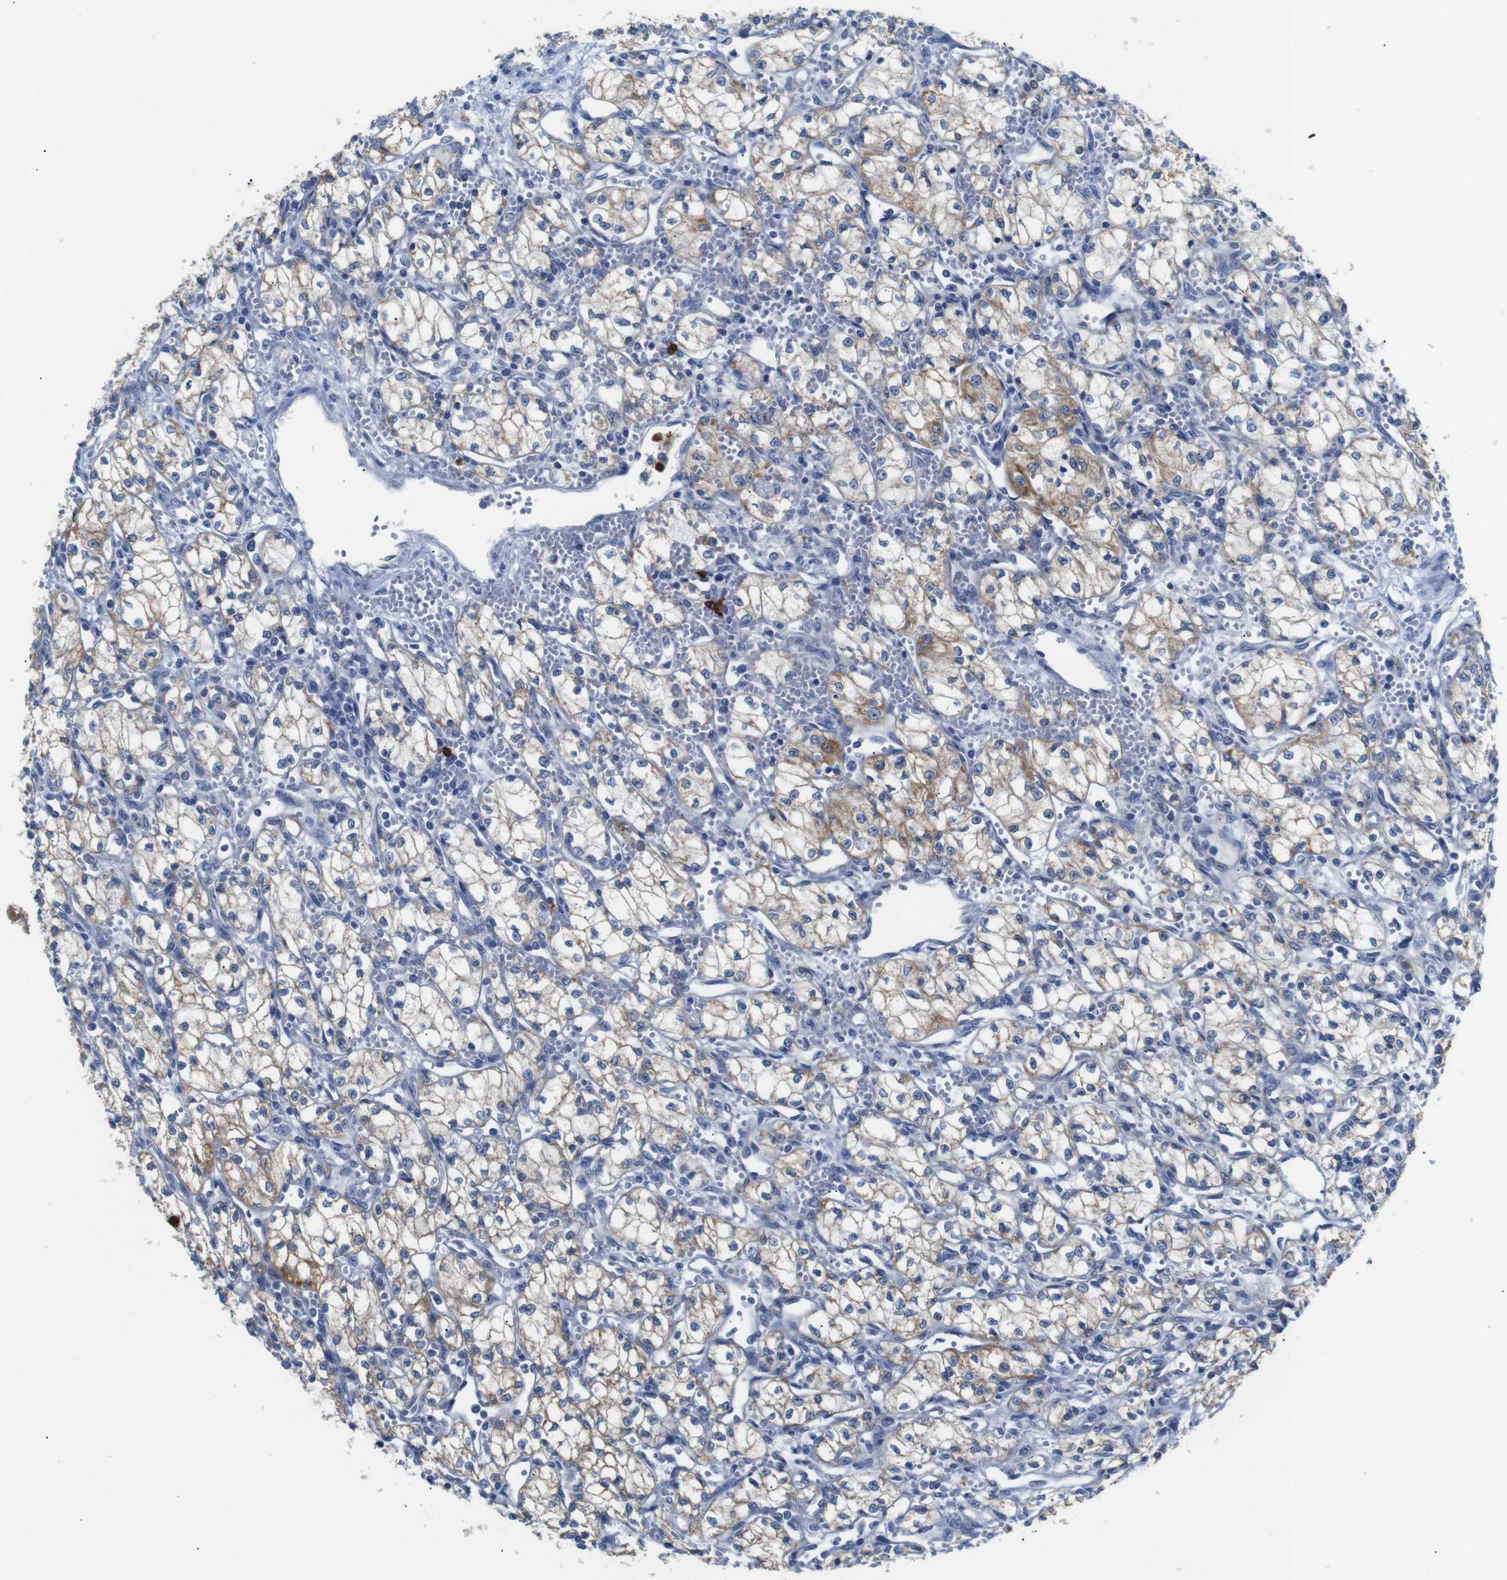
{"staining": {"intensity": "moderate", "quantity": "25%-75%", "location": "cytoplasmic/membranous"}, "tissue": "renal cancer", "cell_type": "Tumor cells", "image_type": "cancer", "snomed": [{"axis": "morphology", "description": "Normal tissue, NOS"}, {"axis": "morphology", "description": "Adenocarcinoma, NOS"}, {"axis": "topography", "description": "Kidney"}], "caption": "This image shows immunohistochemistry (IHC) staining of human renal cancer (adenocarcinoma), with medium moderate cytoplasmic/membranous expression in about 25%-75% of tumor cells.", "gene": "ALOX15", "patient": {"sex": "male", "age": 59}}